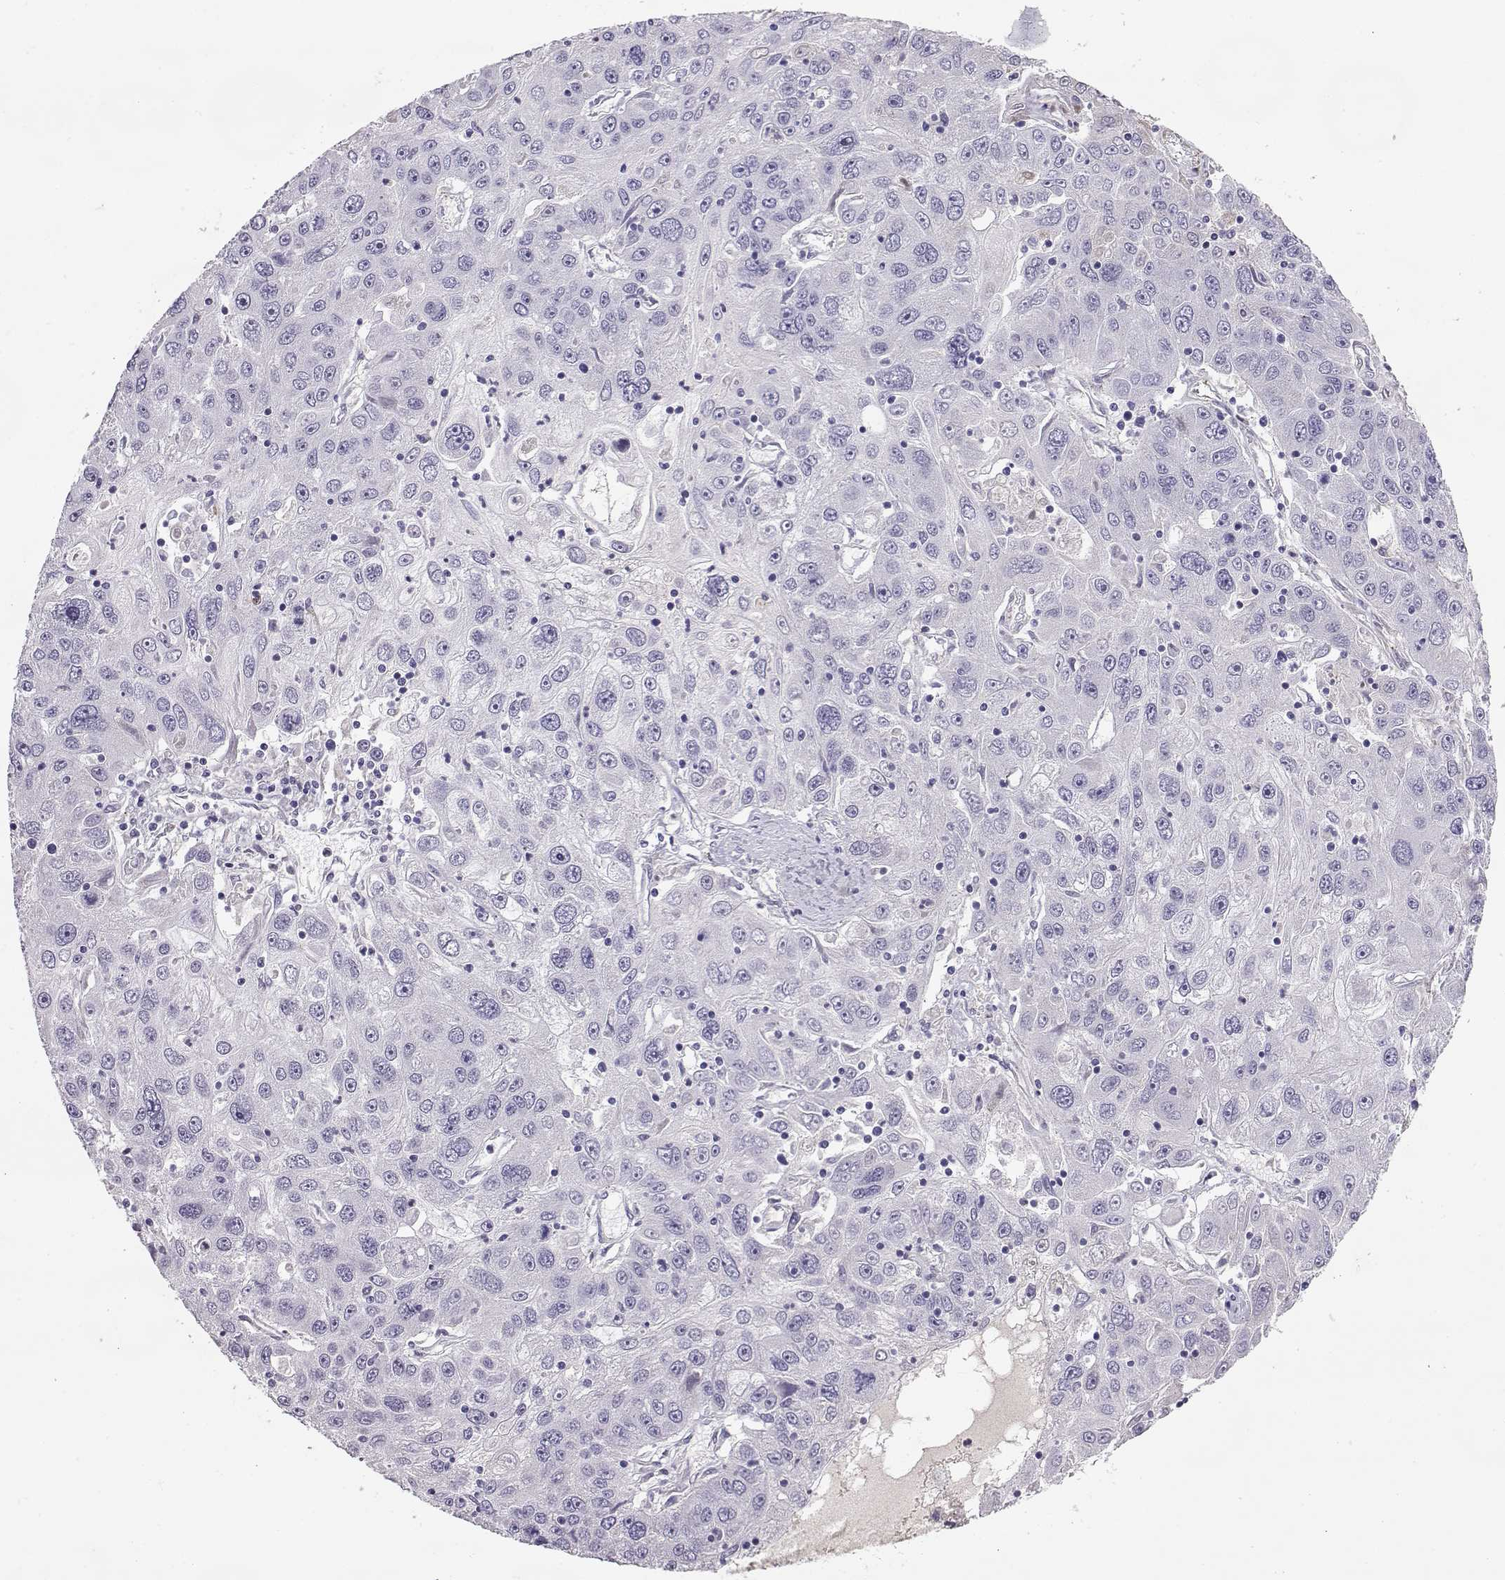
{"staining": {"intensity": "negative", "quantity": "none", "location": "none"}, "tissue": "stomach cancer", "cell_type": "Tumor cells", "image_type": "cancer", "snomed": [{"axis": "morphology", "description": "Adenocarcinoma, NOS"}, {"axis": "topography", "description": "Stomach"}], "caption": "IHC of stomach adenocarcinoma shows no expression in tumor cells.", "gene": "ENDOU", "patient": {"sex": "male", "age": 56}}